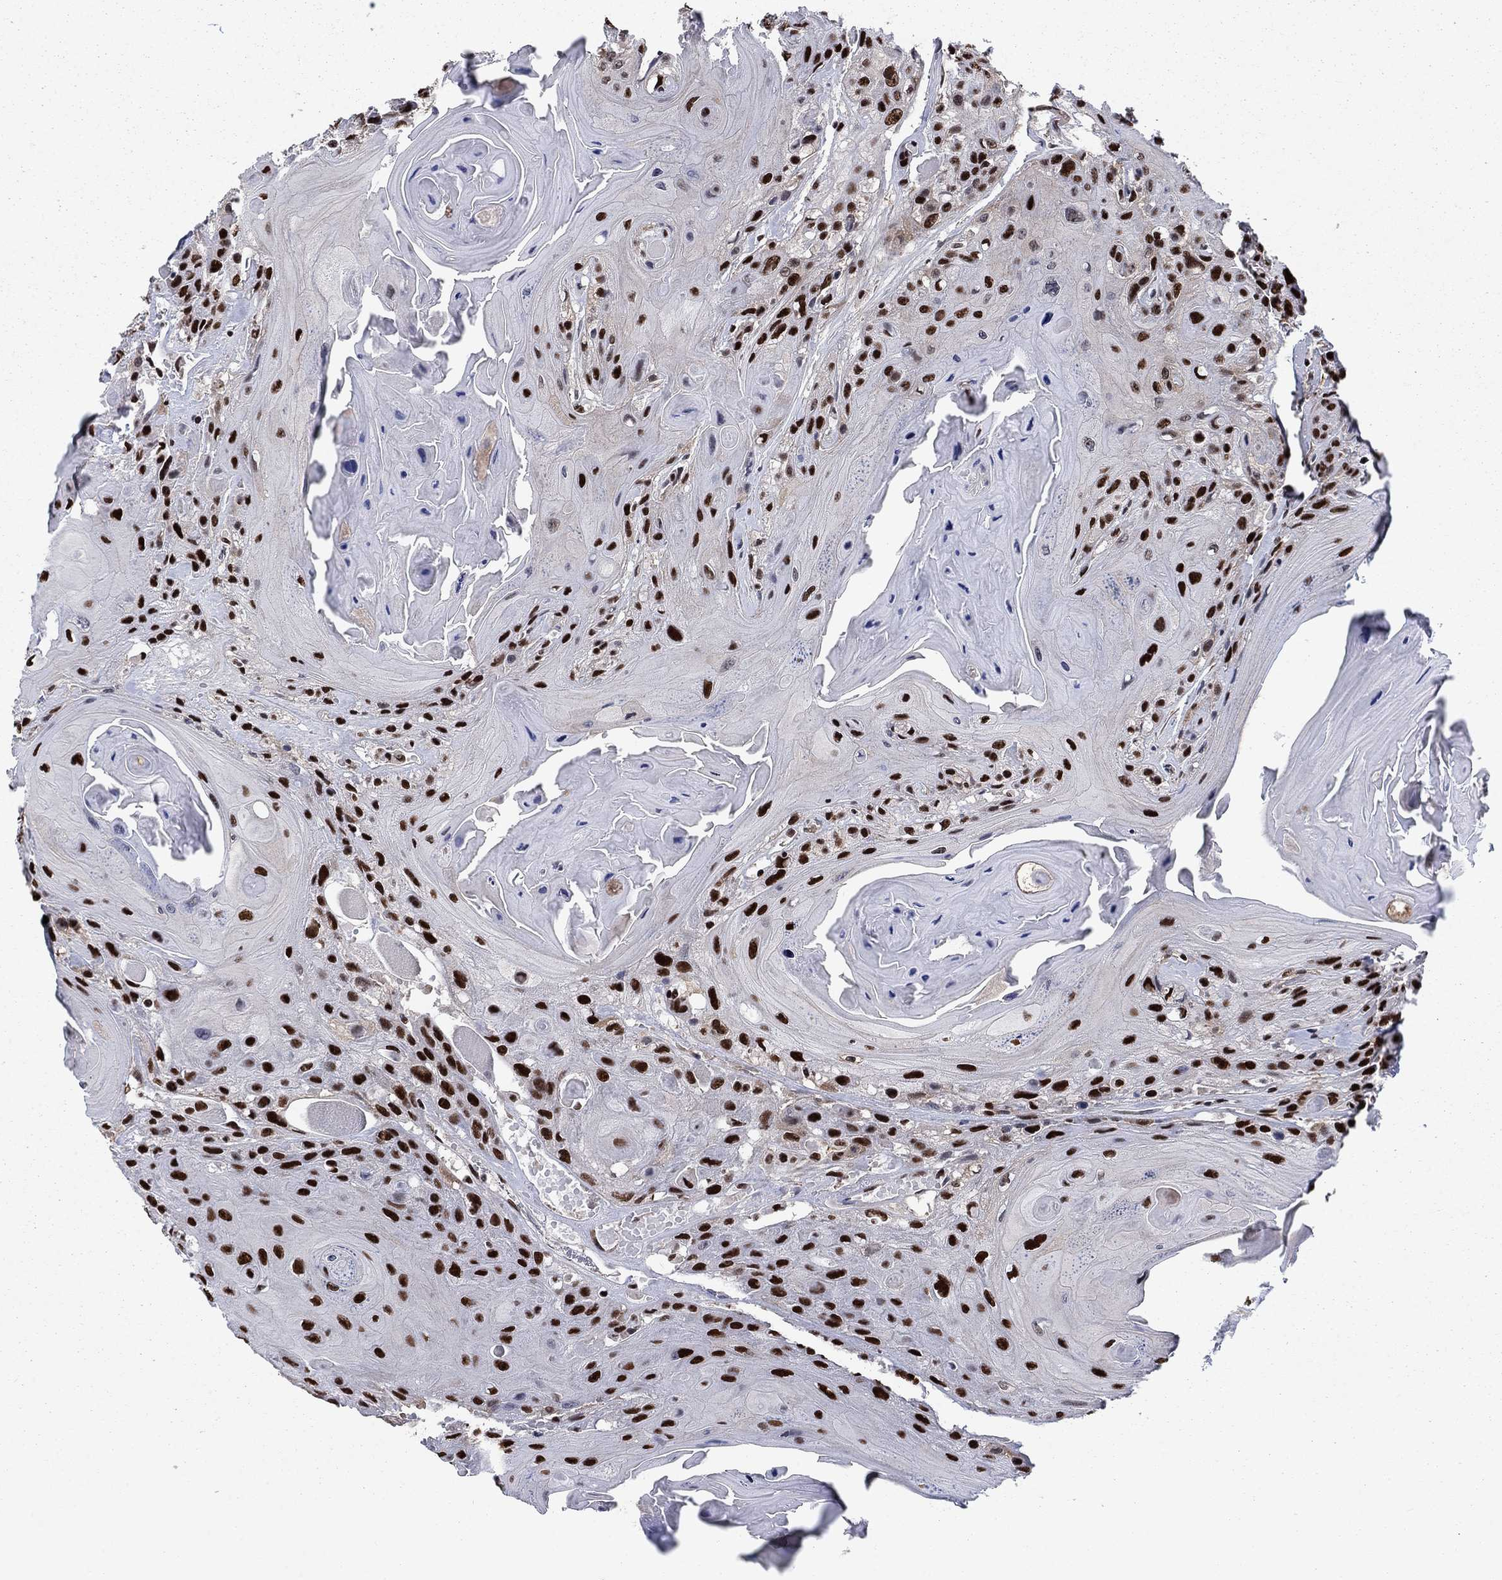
{"staining": {"intensity": "strong", "quantity": ">75%", "location": "nuclear"}, "tissue": "head and neck cancer", "cell_type": "Tumor cells", "image_type": "cancer", "snomed": [{"axis": "morphology", "description": "Squamous cell carcinoma, NOS"}, {"axis": "topography", "description": "Head-Neck"}], "caption": "This photomicrograph displays IHC staining of head and neck cancer (squamous cell carcinoma), with high strong nuclear positivity in approximately >75% of tumor cells.", "gene": "RPRD1B", "patient": {"sex": "female", "age": 59}}